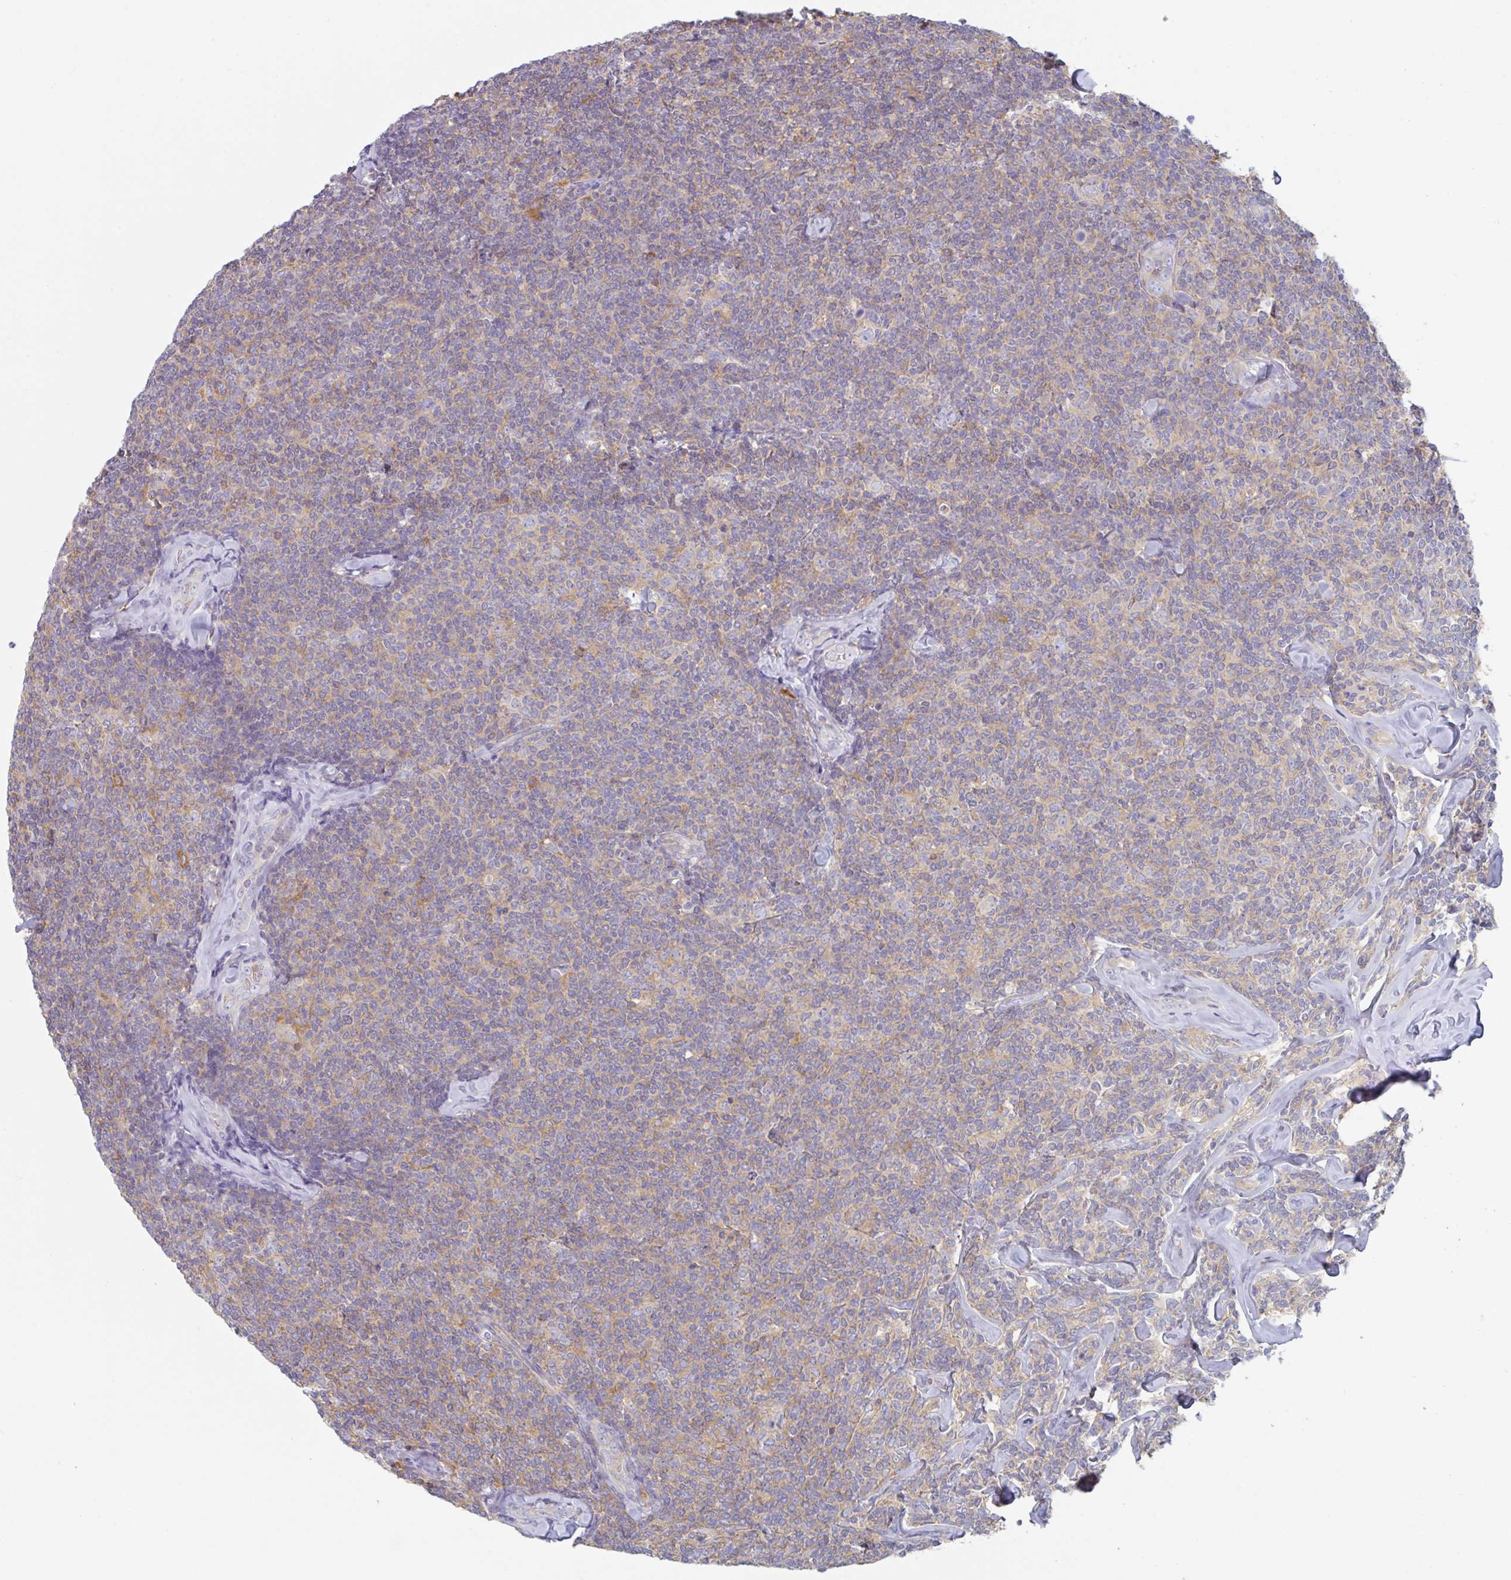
{"staining": {"intensity": "negative", "quantity": "none", "location": "none"}, "tissue": "lymphoma", "cell_type": "Tumor cells", "image_type": "cancer", "snomed": [{"axis": "morphology", "description": "Malignant lymphoma, non-Hodgkin's type, Low grade"}, {"axis": "topography", "description": "Lymph node"}], "caption": "Human low-grade malignant lymphoma, non-Hodgkin's type stained for a protein using immunohistochemistry (IHC) displays no expression in tumor cells.", "gene": "AMPD2", "patient": {"sex": "female", "age": 56}}